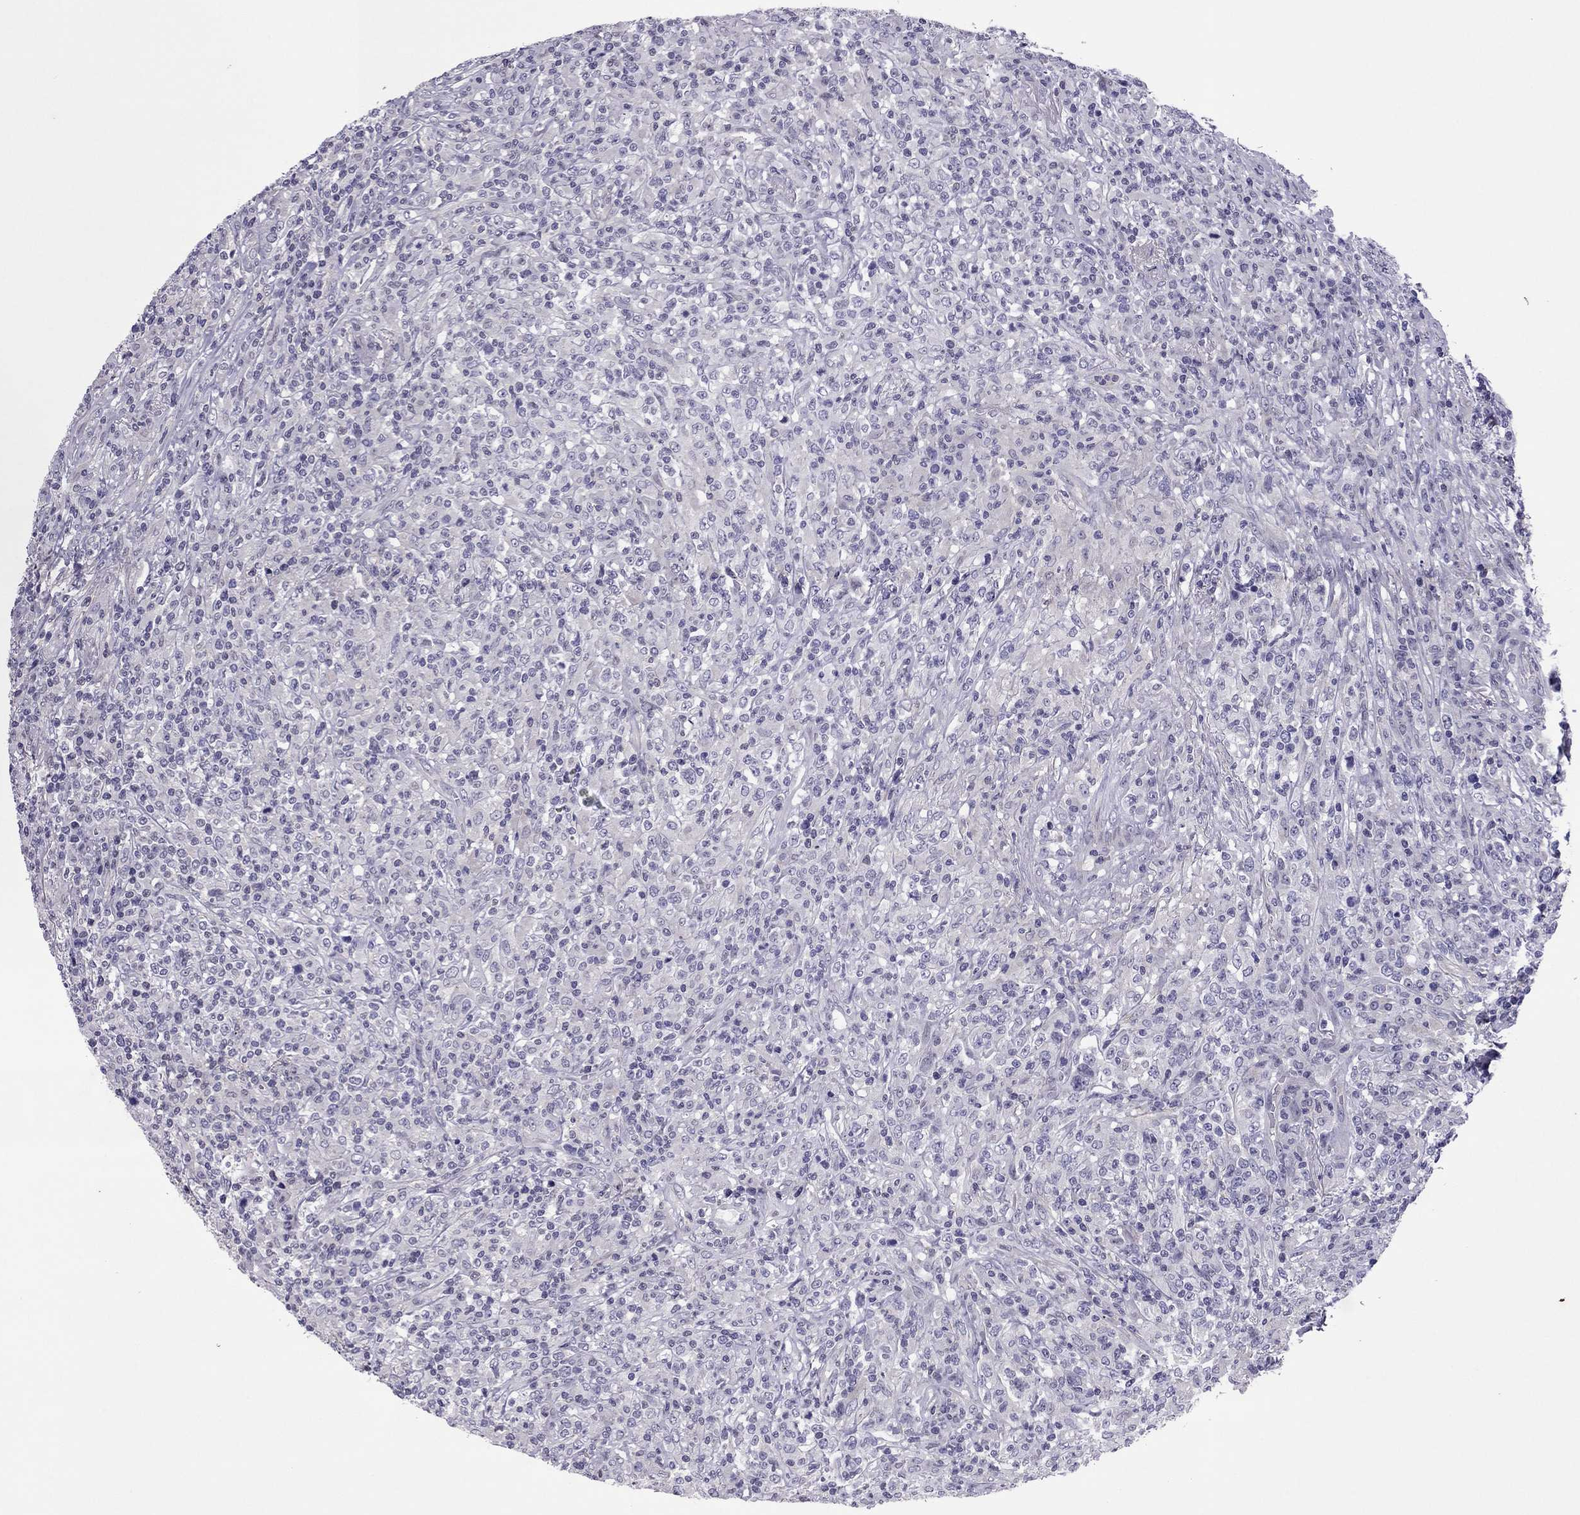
{"staining": {"intensity": "negative", "quantity": "none", "location": "none"}, "tissue": "lymphoma", "cell_type": "Tumor cells", "image_type": "cancer", "snomed": [{"axis": "morphology", "description": "Malignant lymphoma, non-Hodgkin's type, High grade"}, {"axis": "topography", "description": "Lung"}], "caption": "Tumor cells show no significant positivity in high-grade malignant lymphoma, non-Hodgkin's type.", "gene": "SLC16A8", "patient": {"sex": "male", "age": 79}}